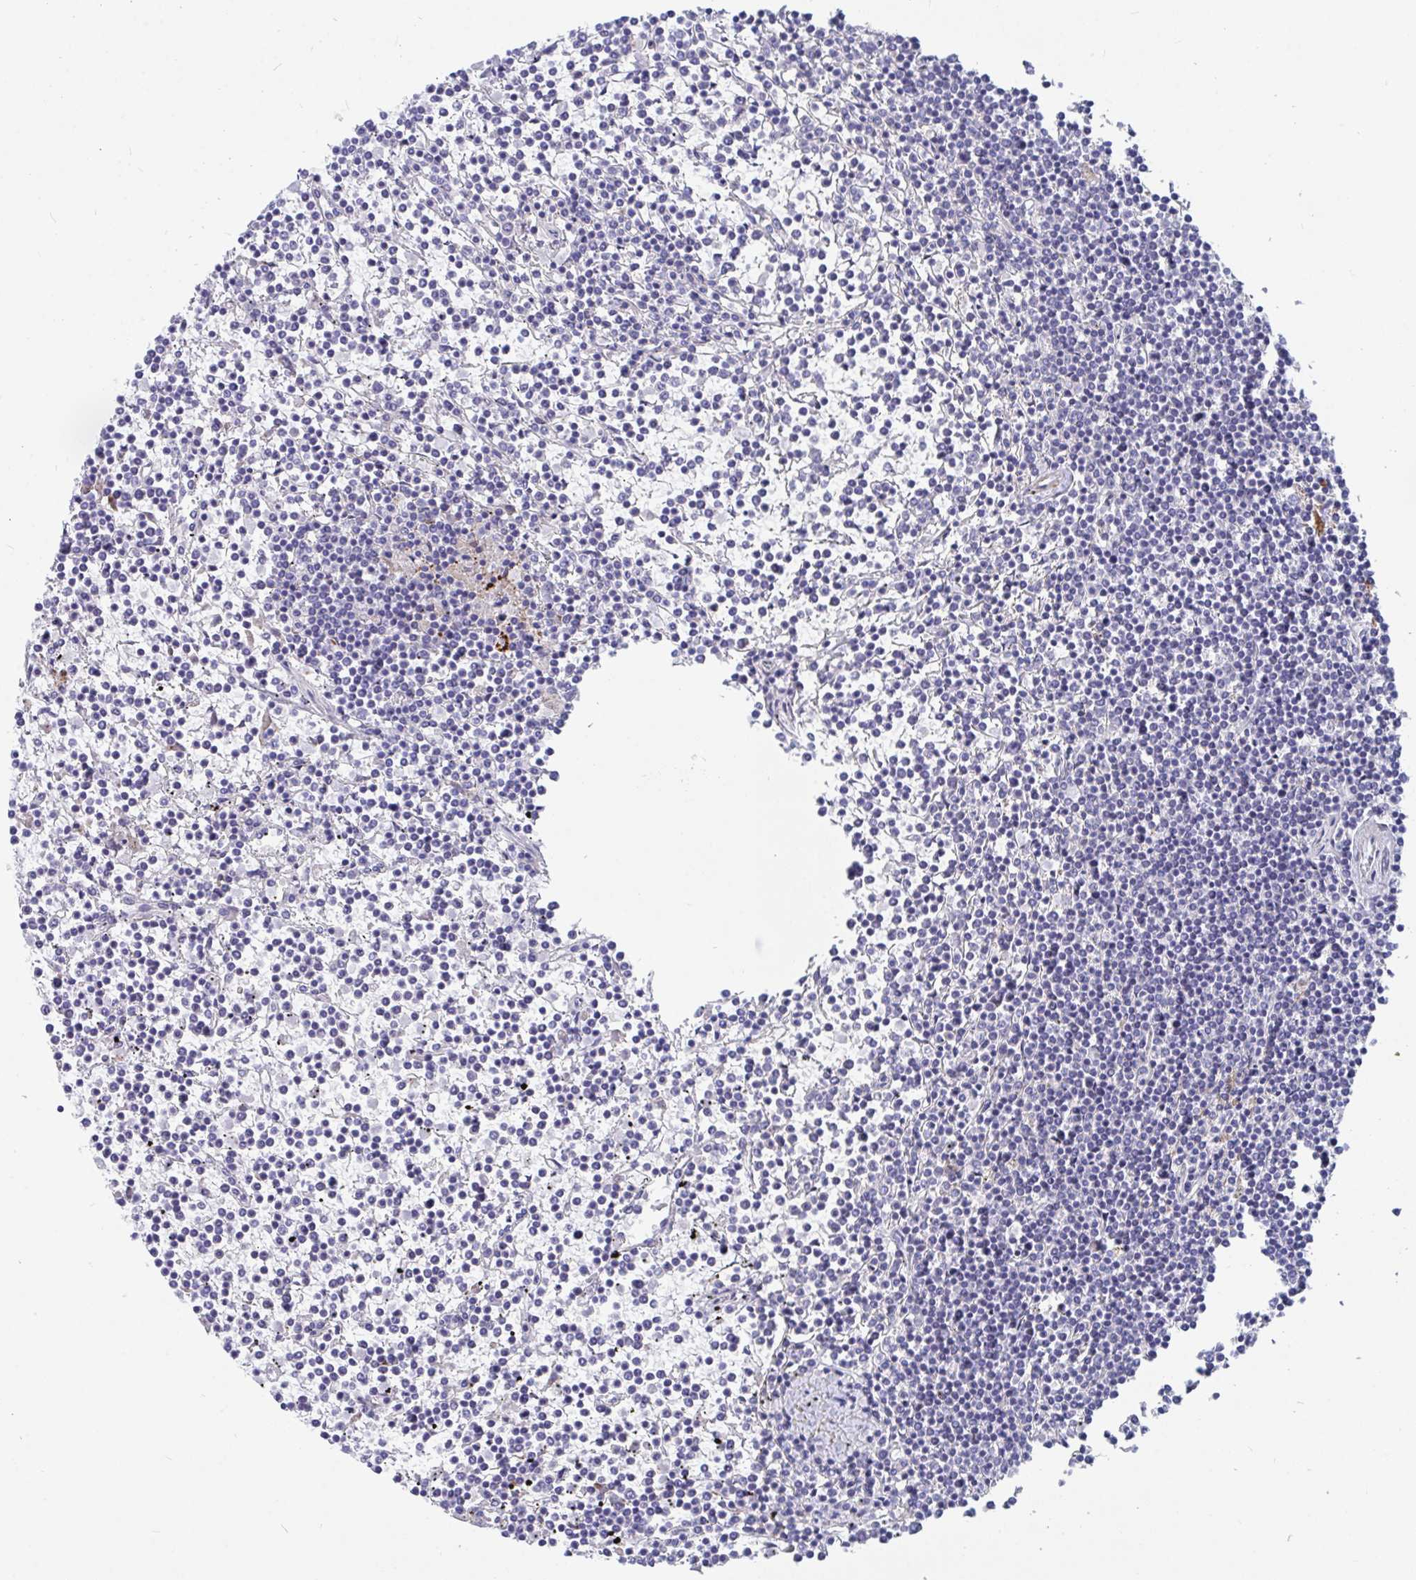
{"staining": {"intensity": "negative", "quantity": "none", "location": "none"}, "tissue": "lymphoma", "cell_type": "Tumor cells", "image_type": "cancer", "snomed": [{"axis": "morphology", "description": "Malignant lymphoma, non-Hodgkin's type, Low grade"}, {"axis": "topography", "description": "Spleen"}], "caption": "Malignant lymphoma, non-Hodgkin's type (low-grade) stained for a protein using IHC demonstrates no expression tumor cells.", "gene": "FAM156B", "patient": {"sex": "female", "age": 19}}